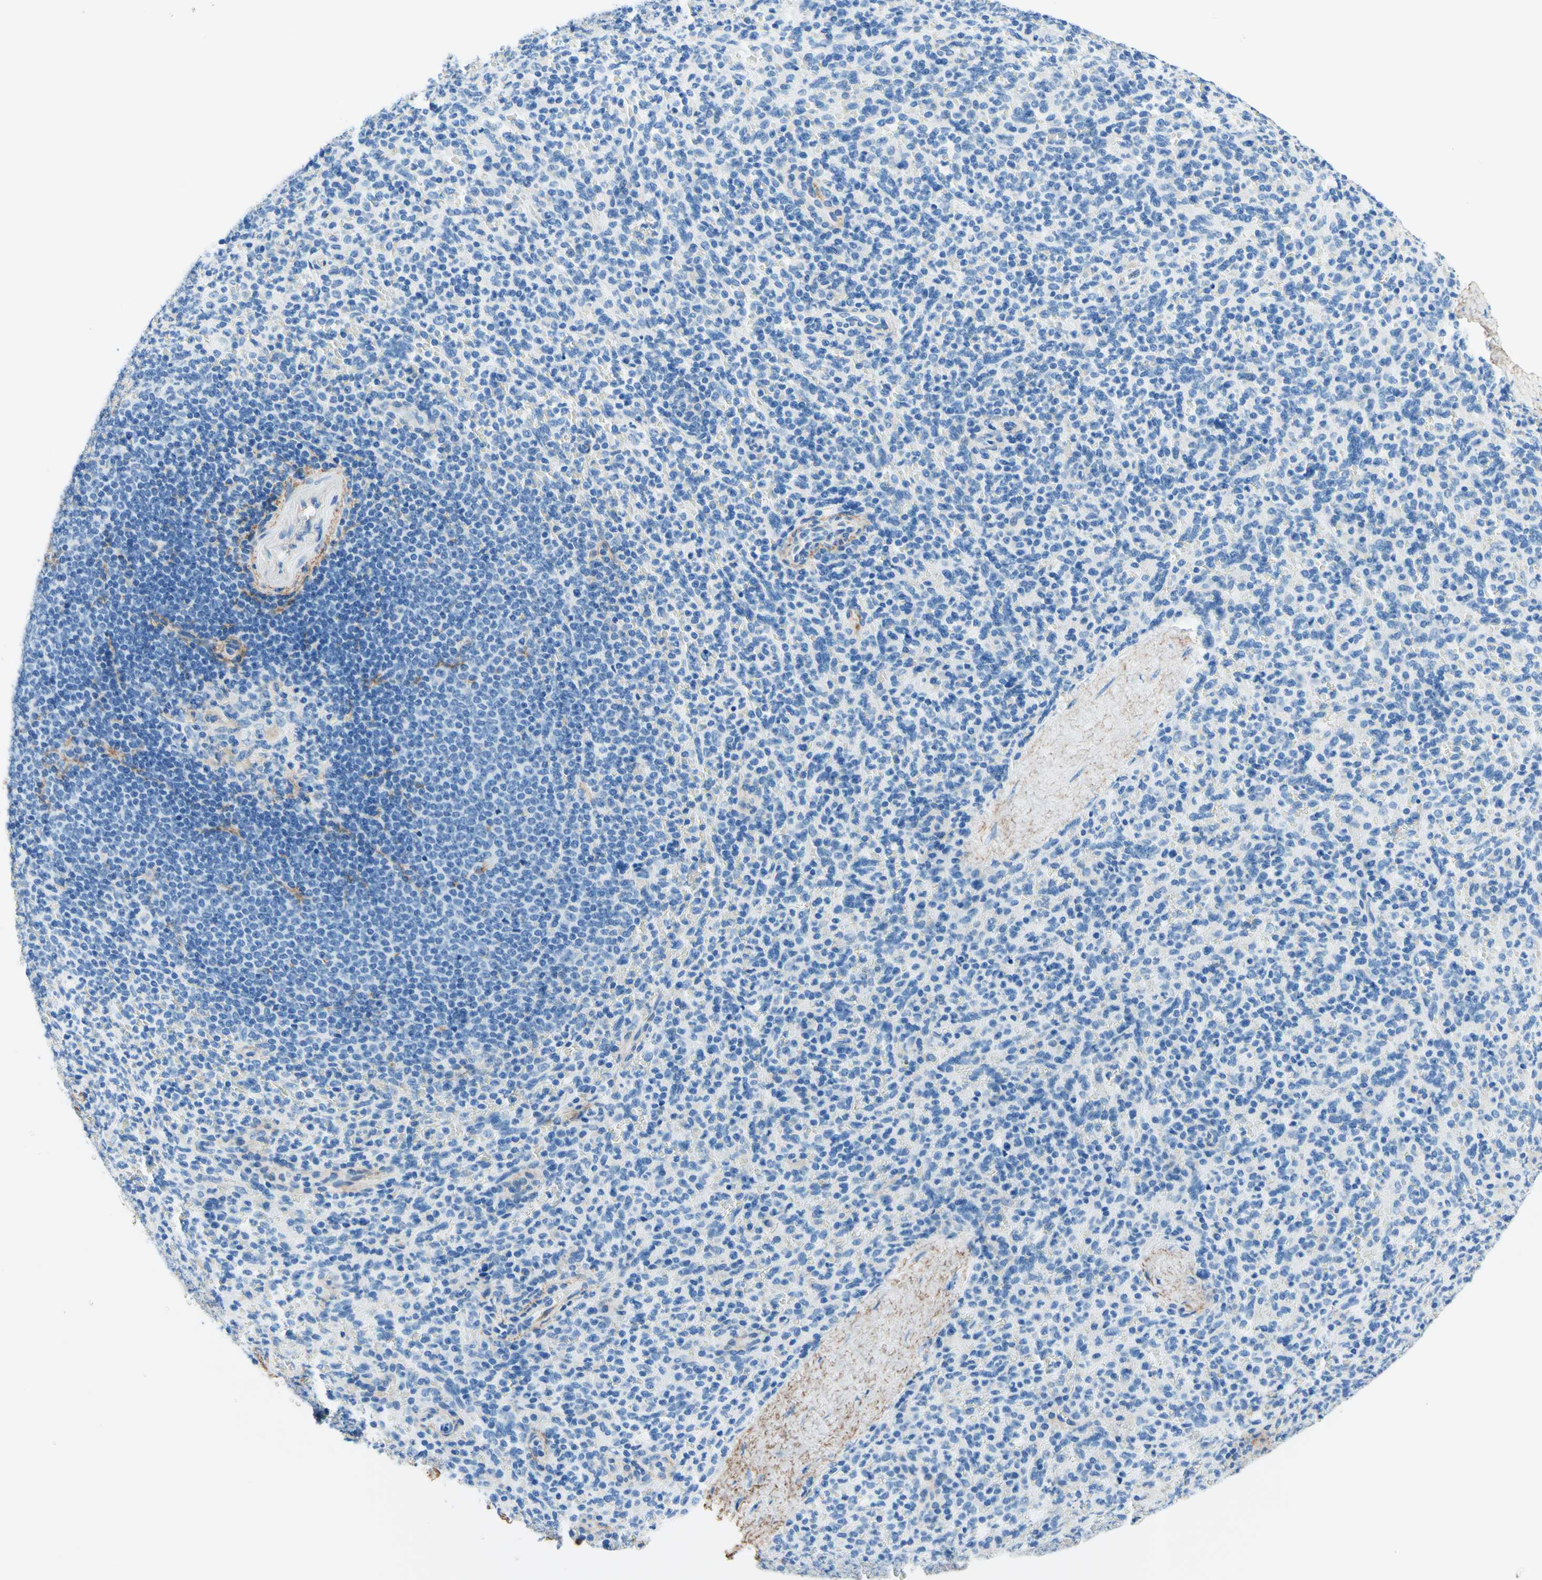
{"staining": {"intensity": "negative", "quantity": "none", "location": "none"}, "tissue": "spleen", "cell_type": "Cells in red pulp", "image_type": "normal", "snomed": [{"axis": "morphology", "description": "Normal tissue, NOS"}, {"axis": "topography", "description": "Spleen"}], "caption": "The image displays no significant expression in cells in red pulp of spleen.", "gene": "MFAP5", "patient": {"sex": "male", "age": 36}}